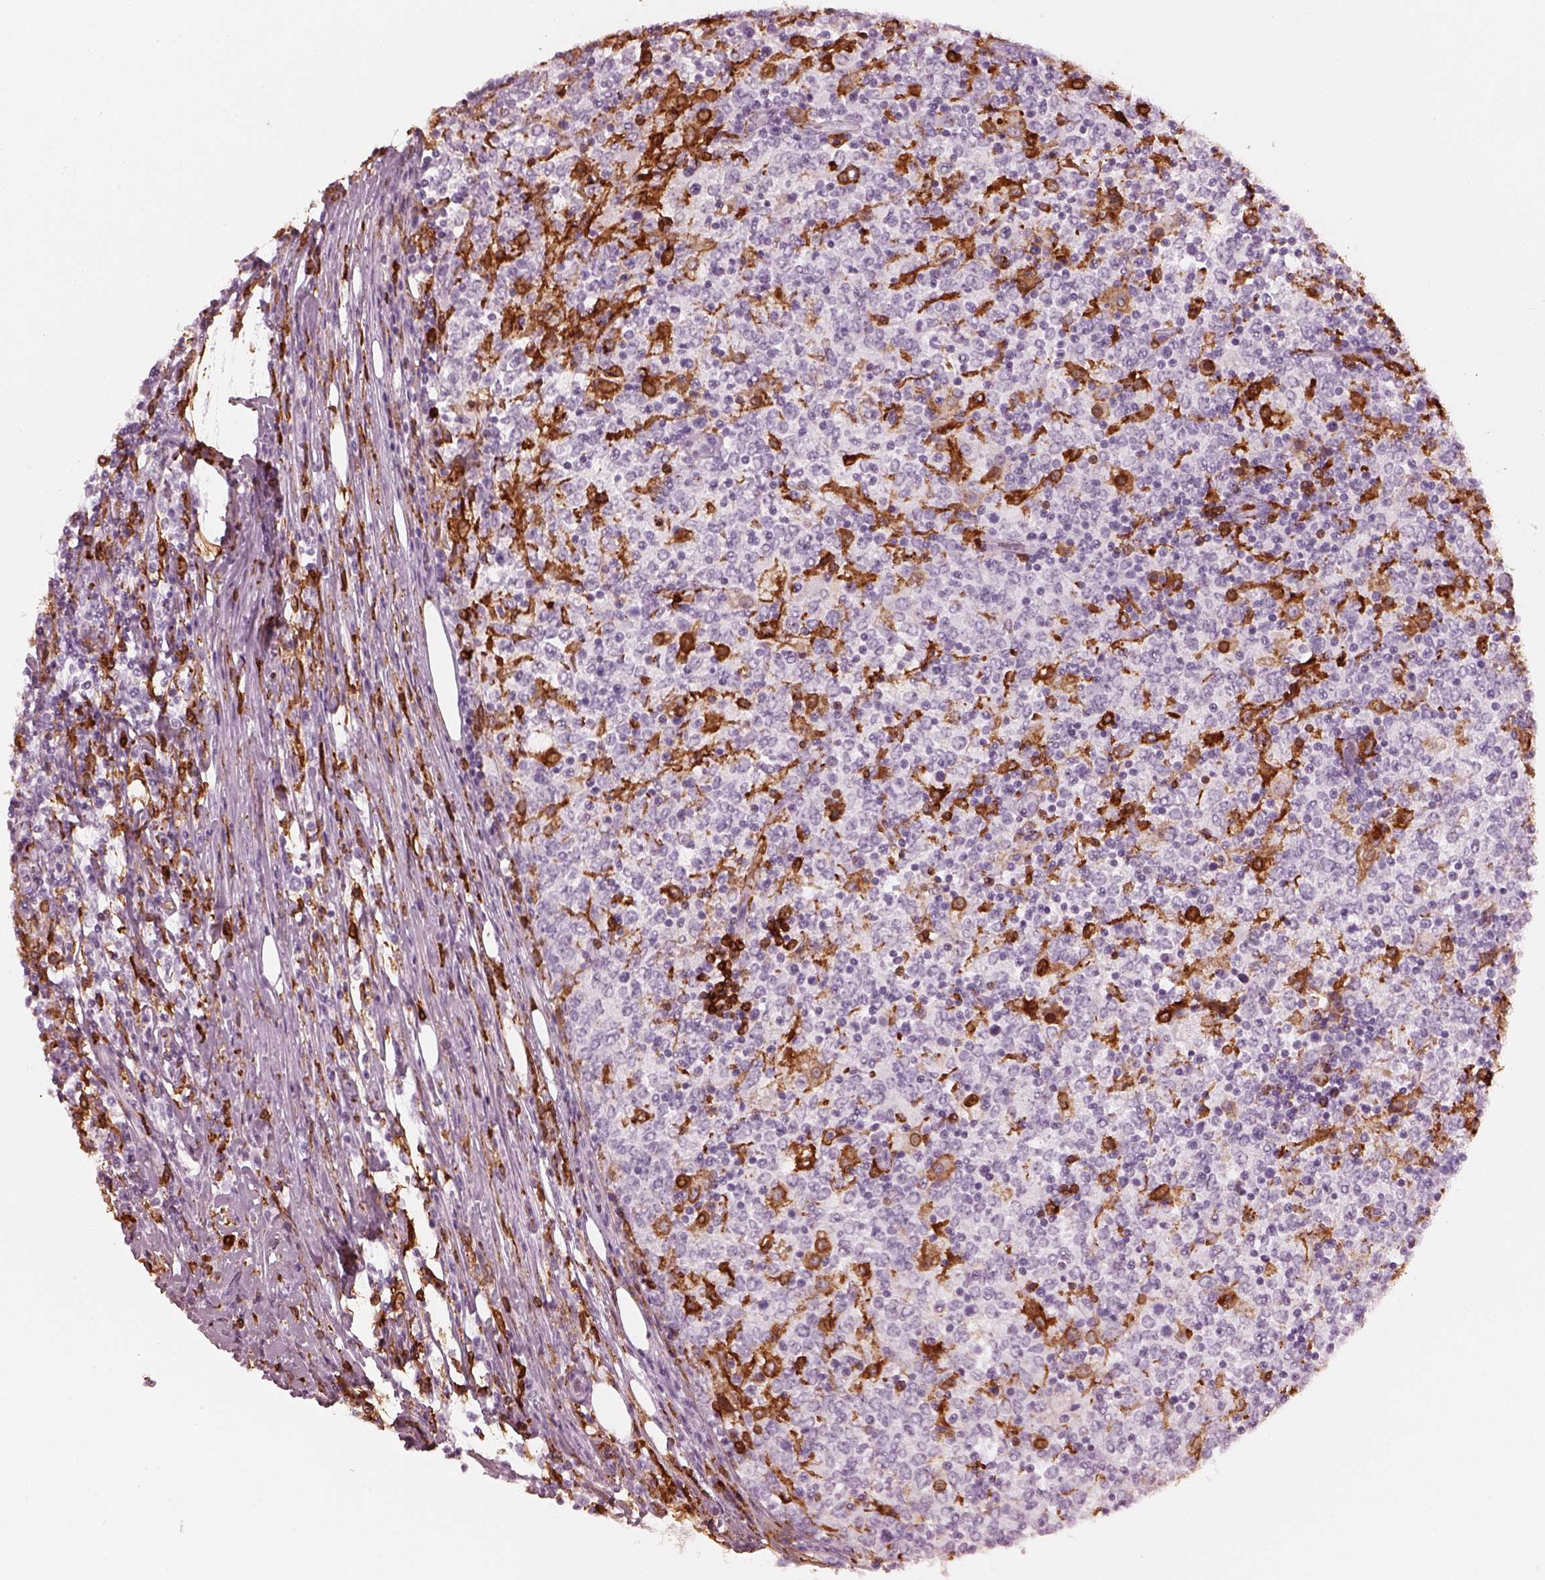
{"staining": {"intensity": "moderate", "quantity": "<25%", "location": "cytoplasmic/membranous,nuclear"}, "tissue": "lymphoma", "cell_type": "Tumor cells", "image_type": "cancer", "snomed": [{"axis": "morphology", "description": "Malignant lymphoma, non-Hodgkin's type, High grade"}, {"axis": "topography", "description": "Lymph node"}], "caption": "IHC (DAB) staining of human high-grade malignant lymphoma, non-Hodgkin's type exhibits moderate cytoplasmic/membranous and nuclear protein staining in approximately <25% of tumor cells. (brown staining indicates protein expression, while blue staining denotes nuclei).", "gene": "ALOX5", "patient": {"sex": "female", "age": 84}}